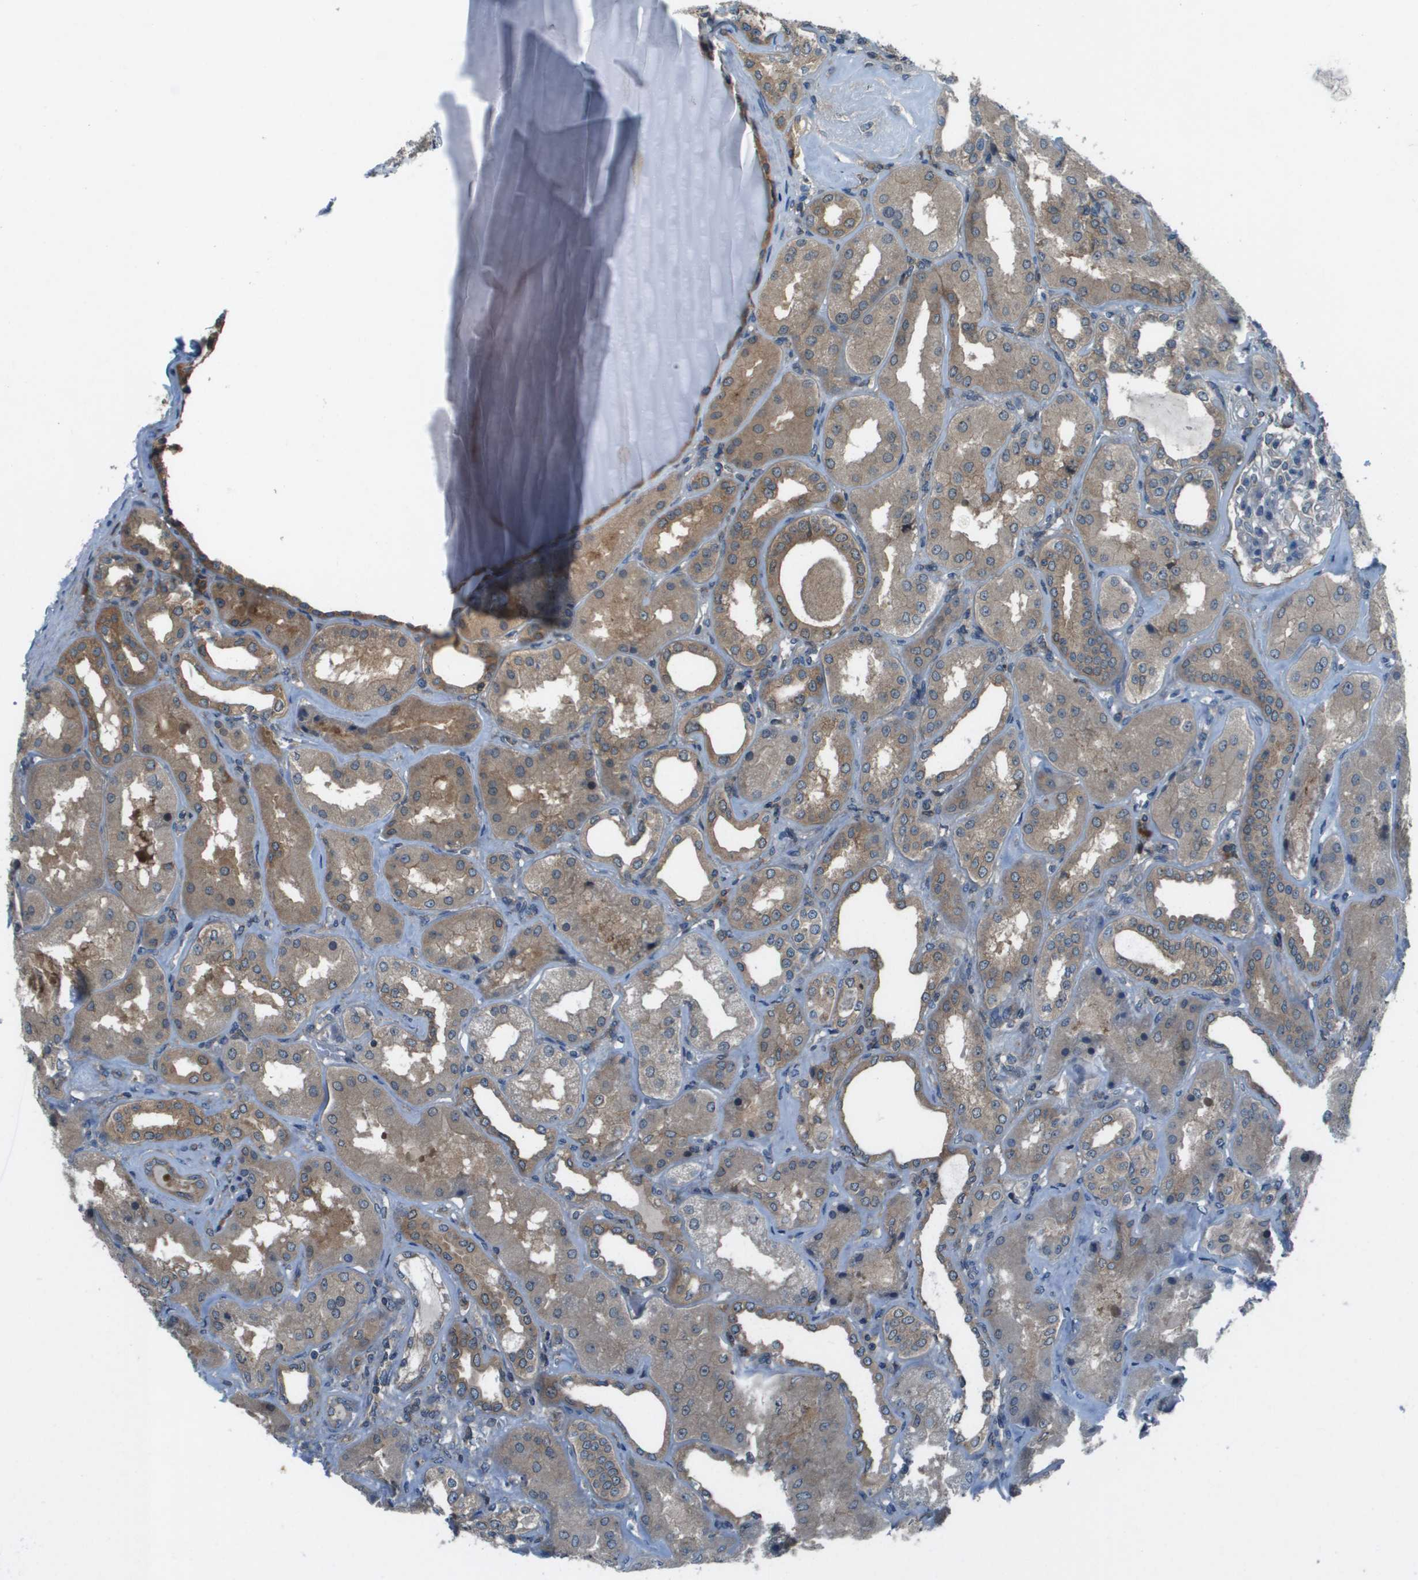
{"staining": {"intensity": "moderate", "quantity": "<25%", "location": "cytoplasmic/membranous"}, "tissue": "kidney", "cell_type": "Cells in glomeruli", "image_type": "normal", "snomed": [{"axis": "morphology", "description": "Normal tissue, NOS"}, {"axis": "topography", "description": "Kidney"}], "caption": "There is low levels of moderate cytoplasmic/membranous staining in cells in glomeruli of unremarkable kidney, as demonstrated by immunohistochemical staining (brown color).", "gene": "ARFGAP2", "patient": {"sex": "female", "age": 56}}